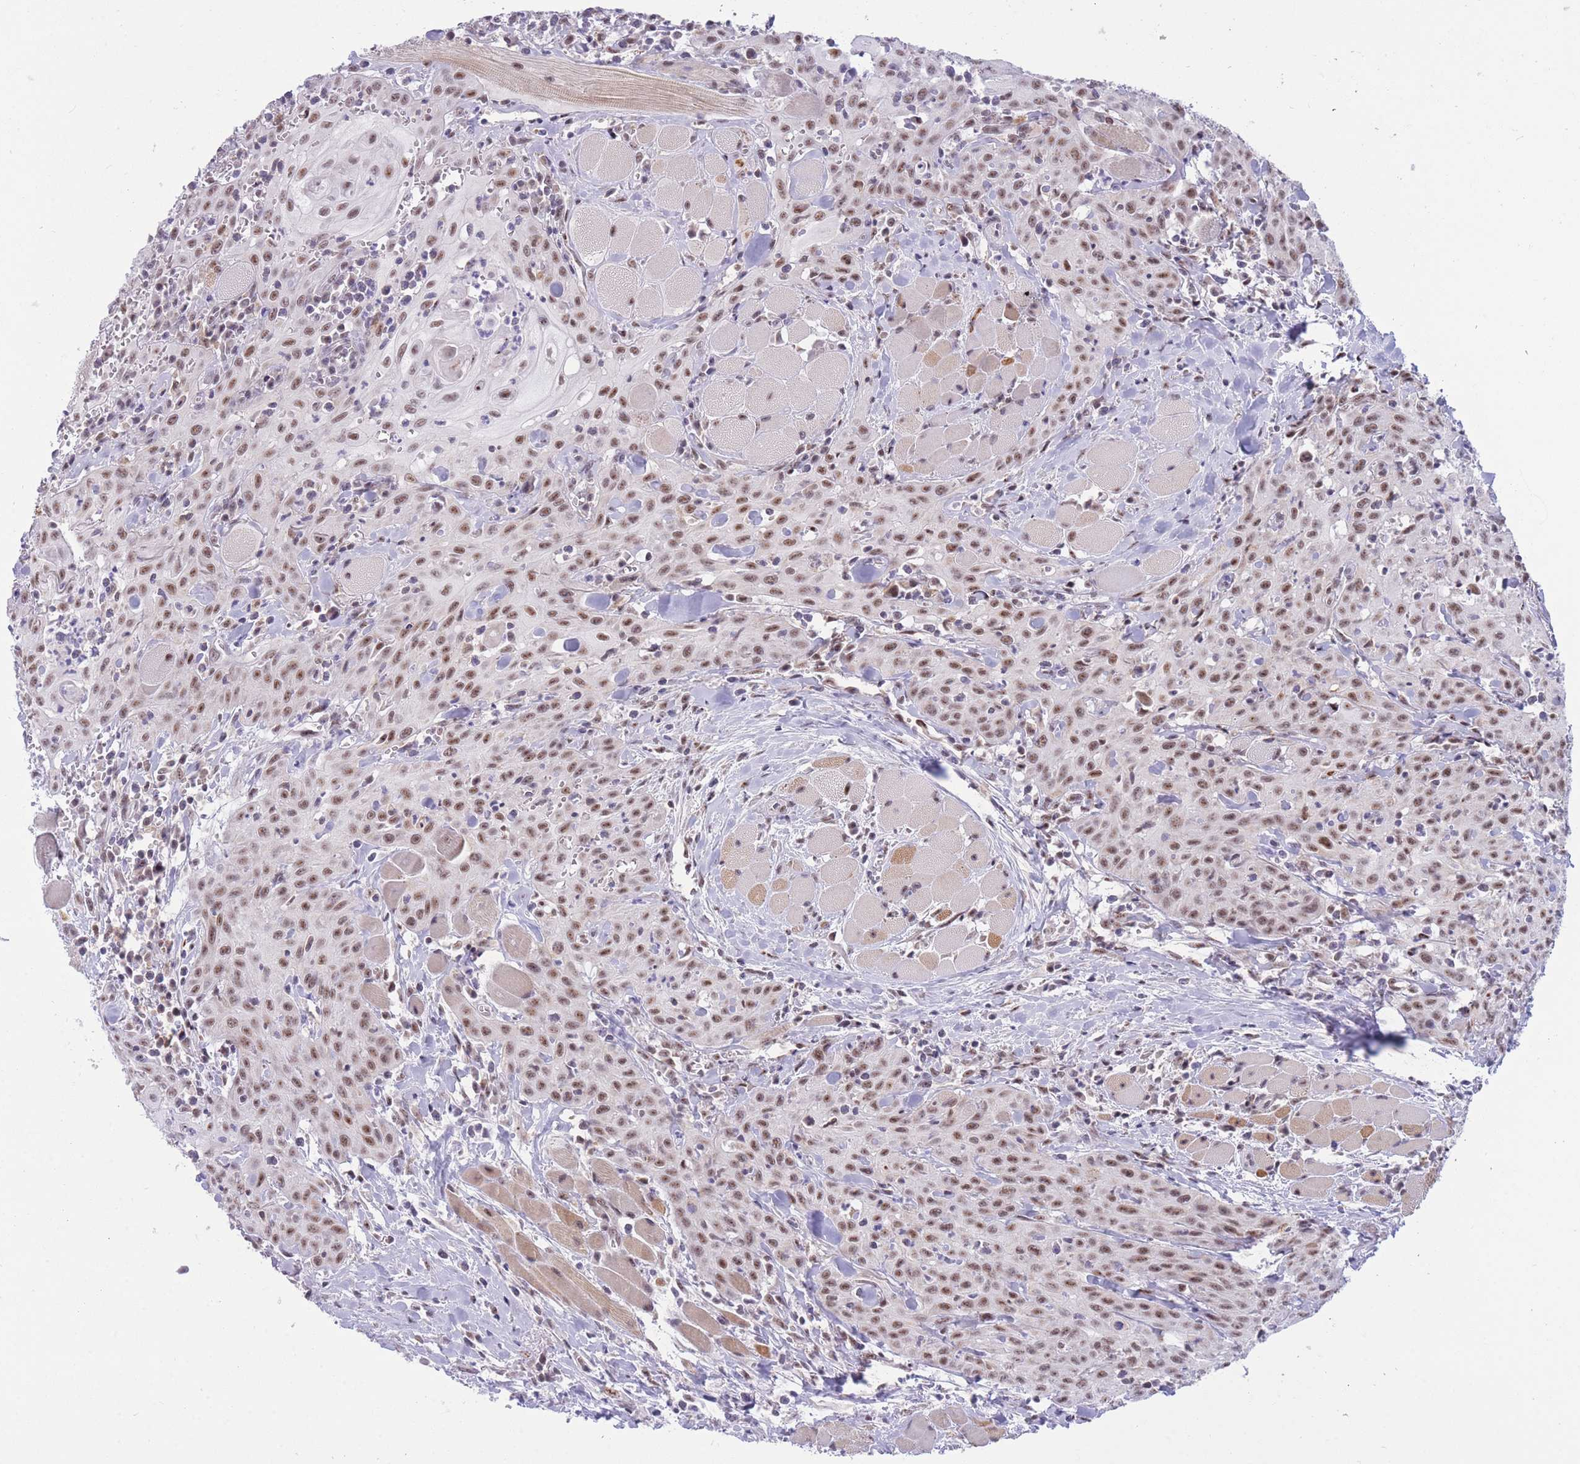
{"staining": {"intensity": "moderate", "quantity": ">75%", "location": "nuclear"}, "tissue": "head and neck cancer", "cell_type": "Tumor cells", "image_type": "cancer", "snomed": [{"axis": "morphology", "description": "Squamous cell carcinoma, NOS"}, {"axis": "topography", "description": "Oral tissue"}, {"axis": "topography", "description": "Head-Neck"}], "caption": "Immunohistochemical staining of human squamous cell carcinoma (head and neck) demonstrates moderate nuclear protein positivity in approximately >75% of tumor cells.", "gene": "CYP2B6", "patient": {"sex": "female", "age": 70}}